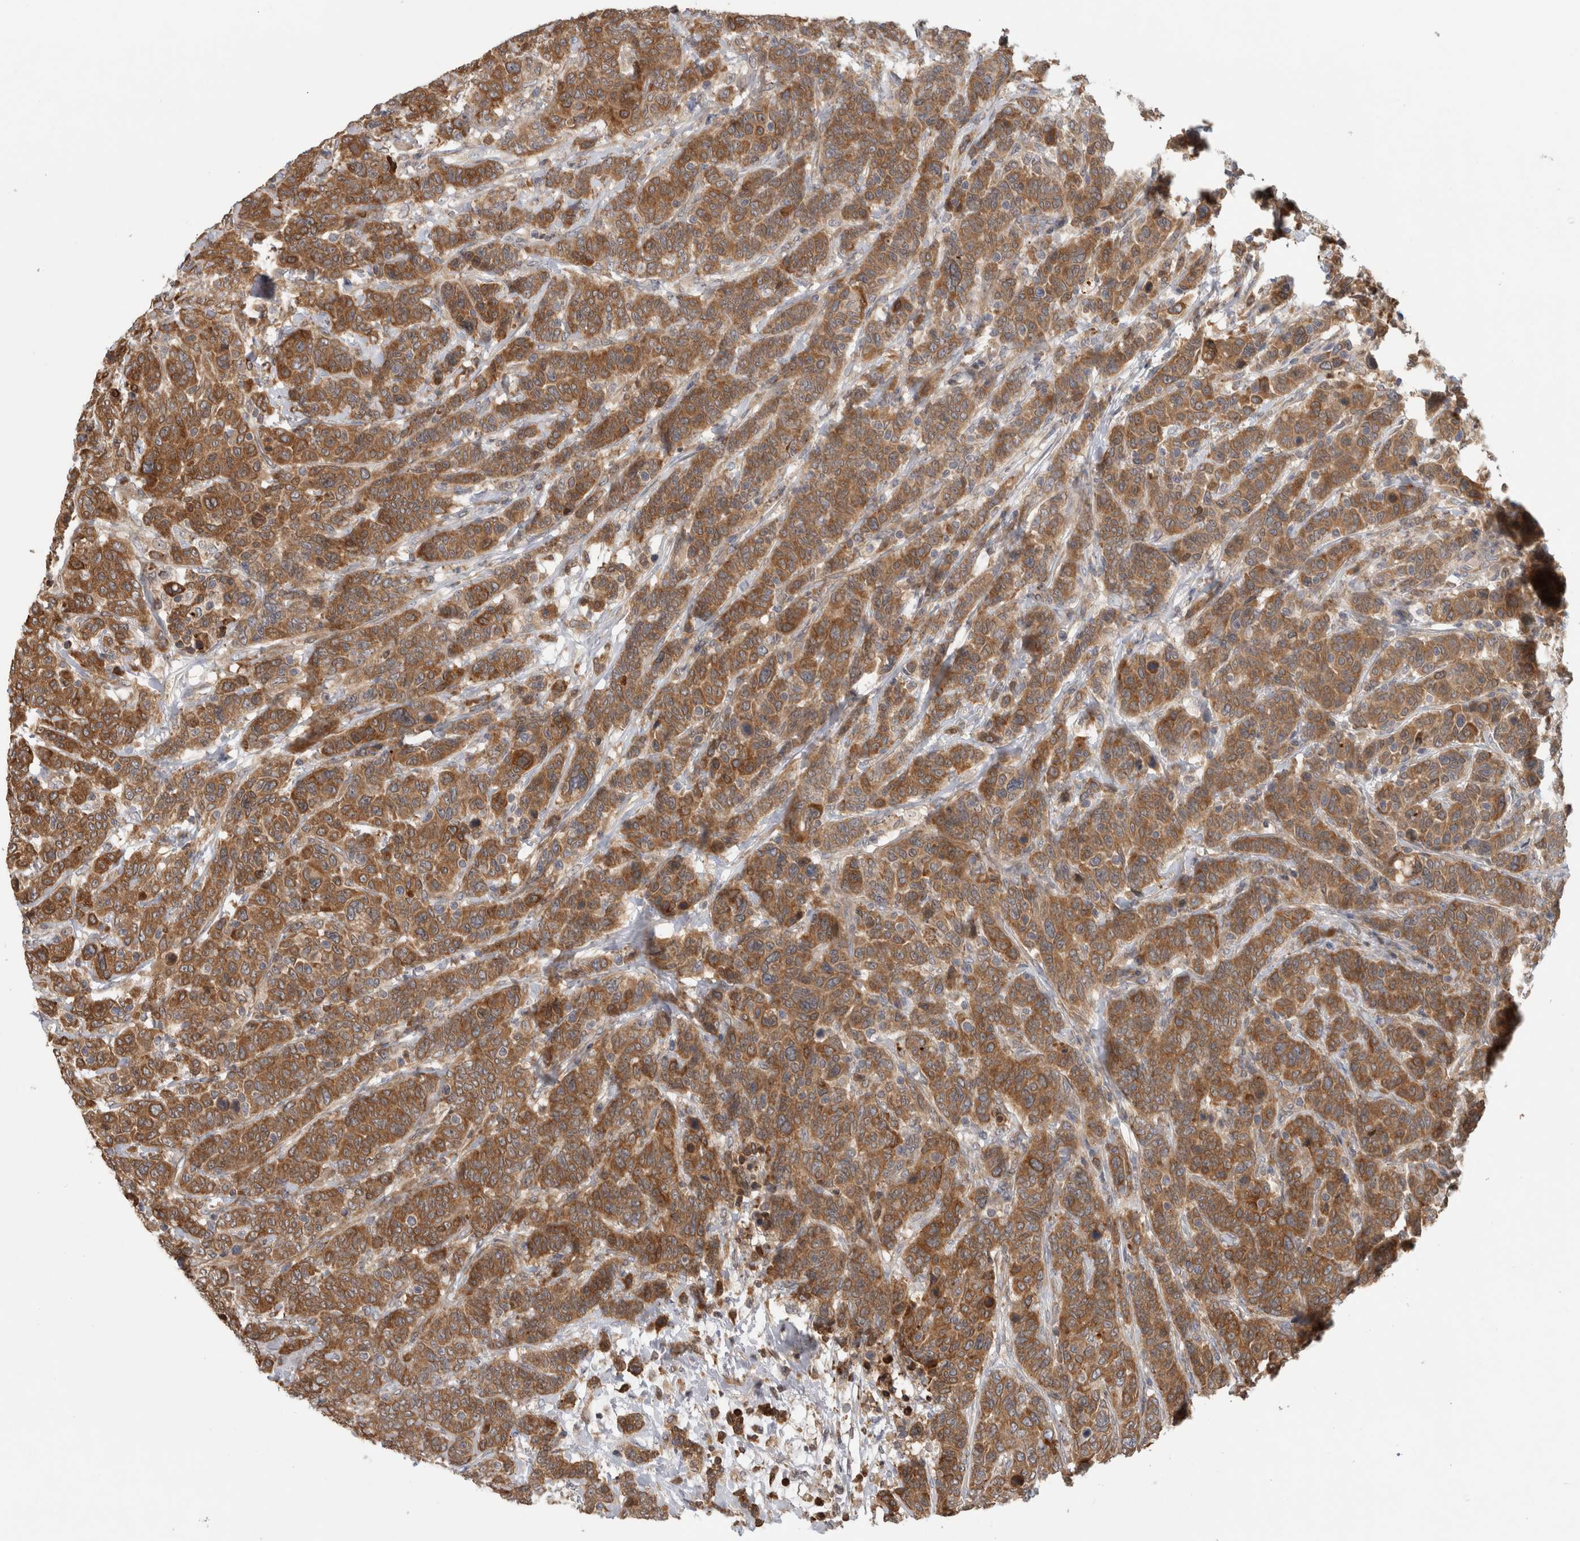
{"staining": {"intensity": "moderate", "quantity": ">75%", "location": "cytoplasmic/membranous"}, "tissue": "breast cancer", "cell_type": "Tumor cells", "image_type": "cancer", "snomed": [{"axis": "morphology", "description": "Duct carcinoma"}, {"axis": "topography", "description": "Breast"}], "caption": "Immunohistochemistry image of neoplastic tissue: invasive ductal carcinoma (breast) stained using immunohistochemistry exhibits medium levels of moderate protein expression localized specifically in the cytoplasmic/membranous of tumor cells, appearing as a cytoplasmic/membranous brown color.", "gene": "PARP6", "patient": {"sex": "female", "age": 37}}